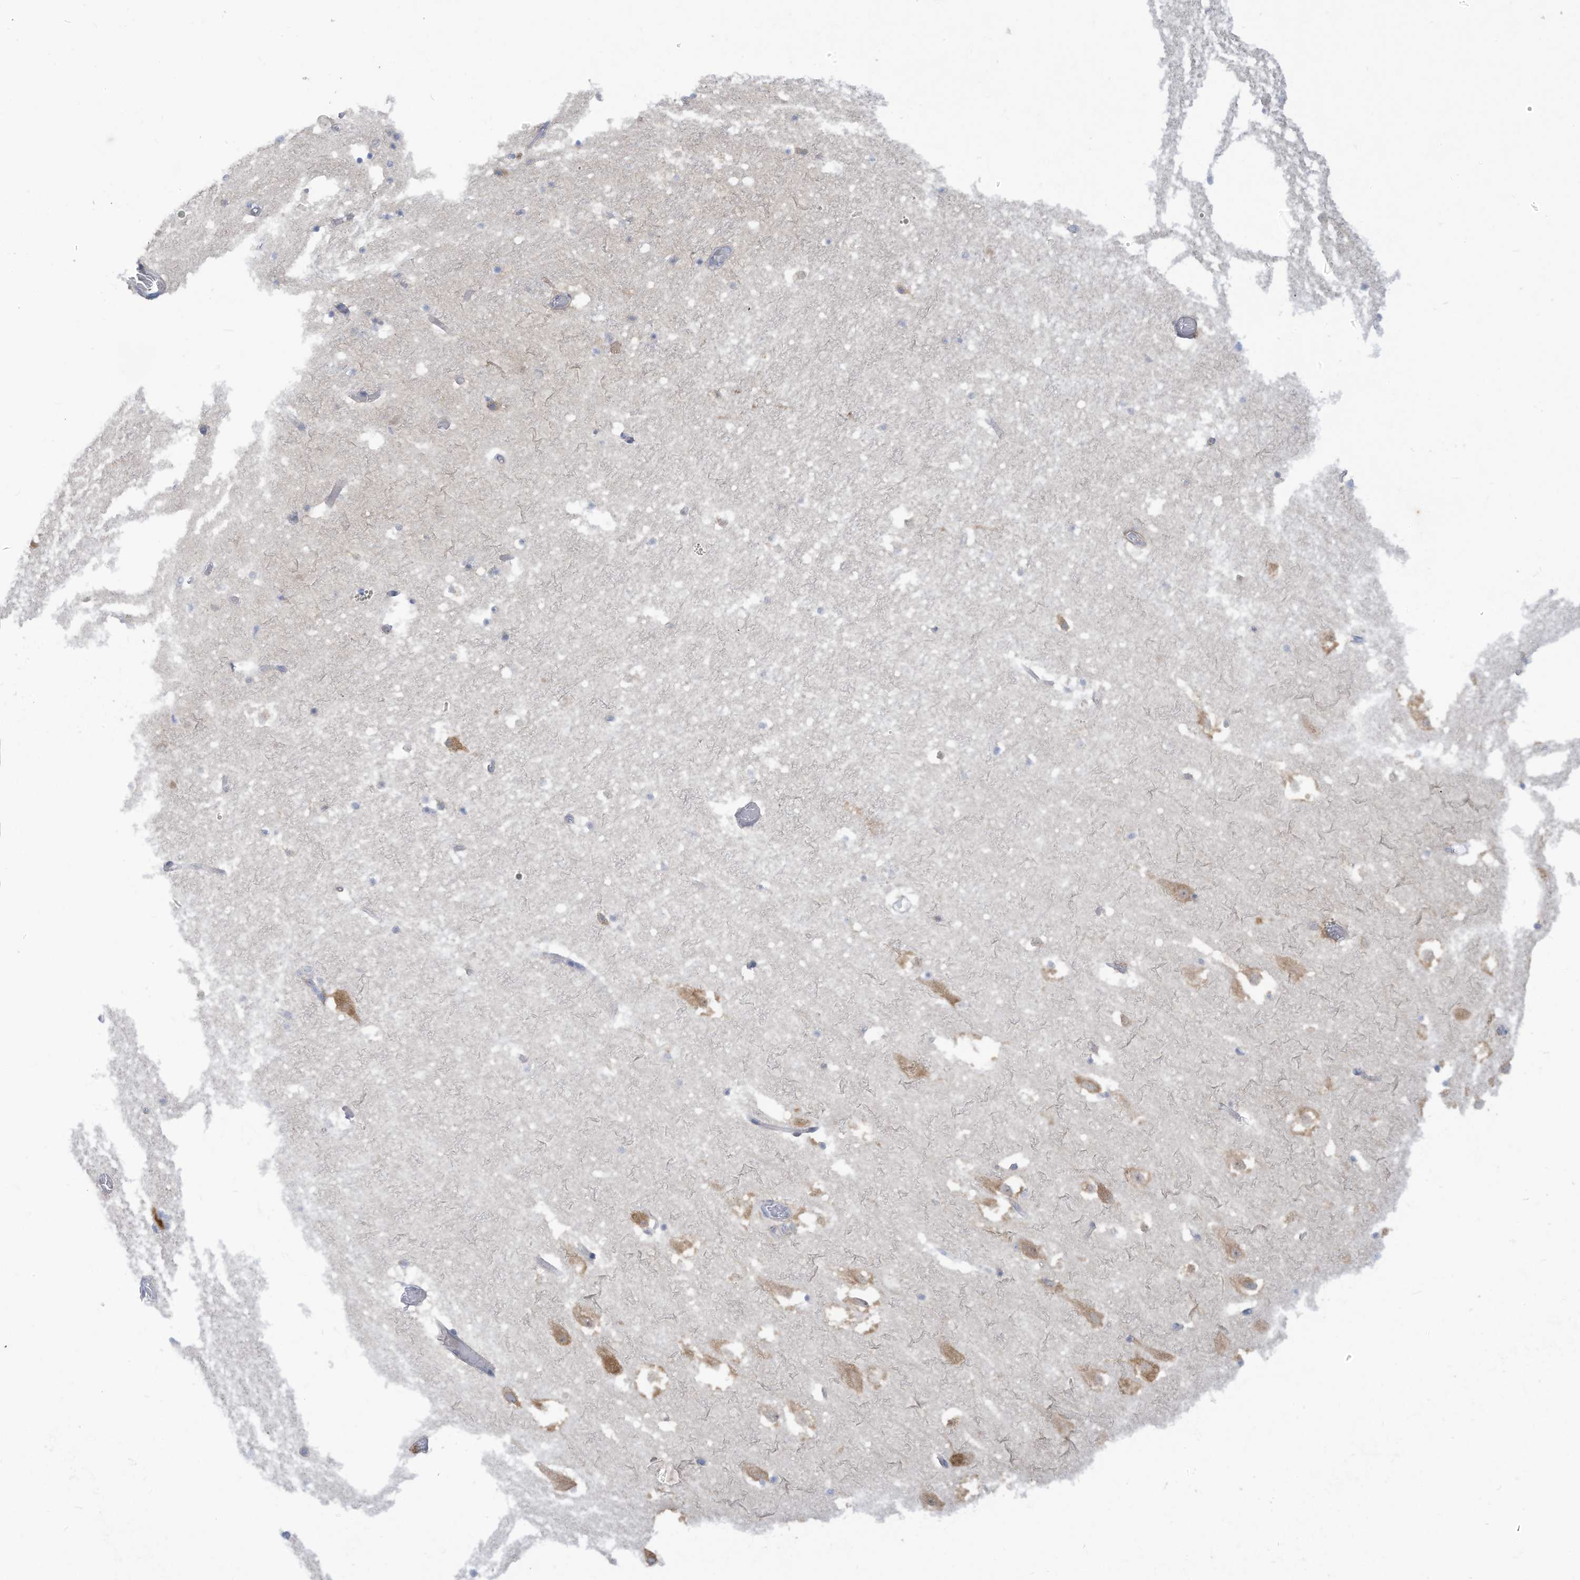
{"staining": {"intensity": "negative", "quantity": "none", "location": "none"}, "tissue": "hippocampus", "cell_type": "Glial cells", "image_type": "normal", "snomed": [{"axis": "morphology", "description": "Normal tissue, NOS"}, {"axis": "topography", "description": "Hippocampus"}], "caption": "Hippocampus was stained to show a protein in brown. There is no significant expression in glial cells. (DAB immunohistochemistry (IHC) with hematoxylin counter stain).", "gene": "TRMT2B", "patient": {"sex": "female", "age": 52}}